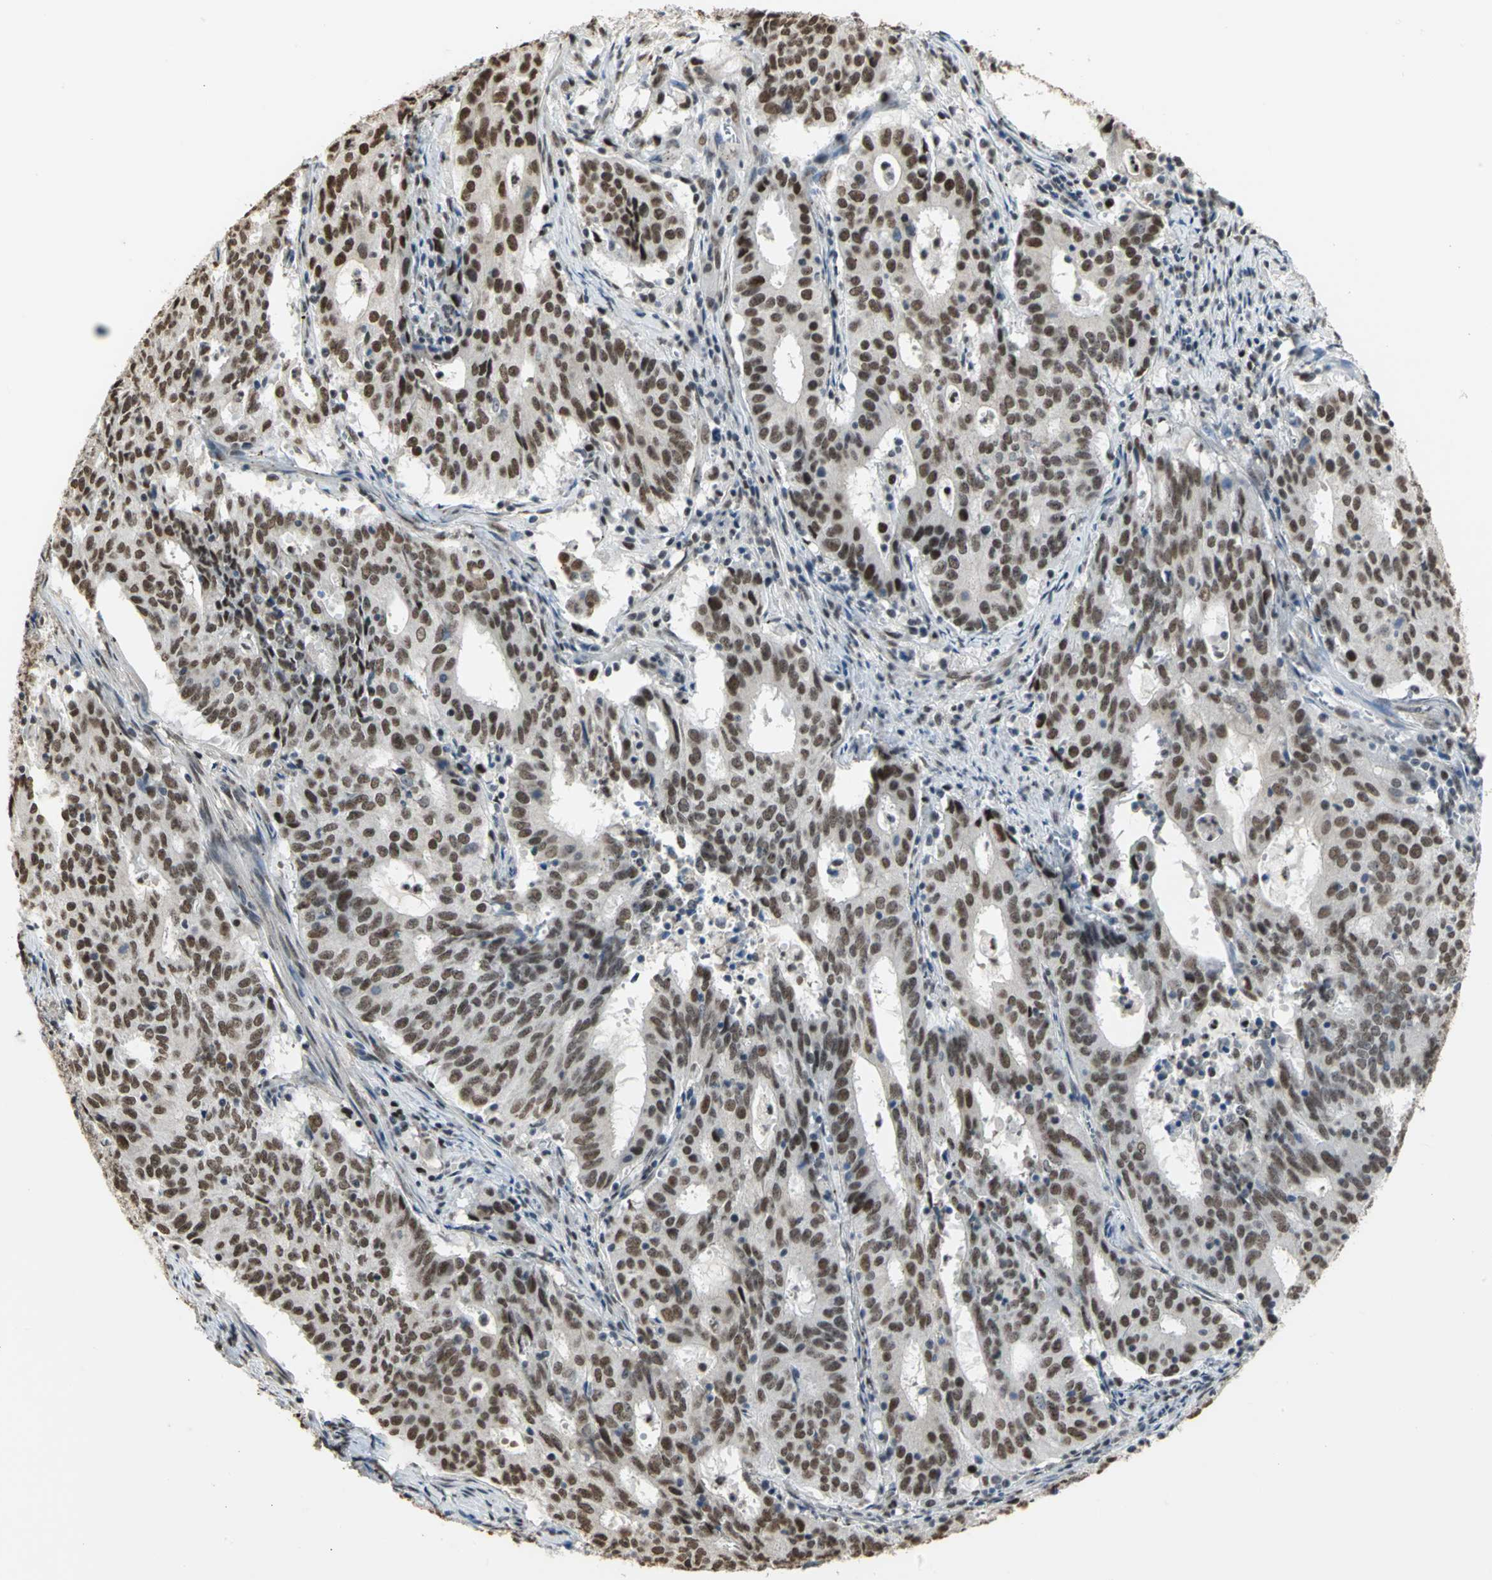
{"staining": {"intensity": "strong", "quantity": ">75%", "location": "nuclear"}, "tissue": "cervical cancer", "cell_type": "Tumor cells", "image_type": "cancer", "snomed": [{"axis": "morphology", "description": "Adenocarcinoma, NOS"}, {"axis": "topography", "description": "Cervix"}], "caption": "Cervical cancer (adenocarcinoma) was stained to show a protein in brown. There is high levels of strong nuclear staining in about >75% of tumor cells.", "gene": "CCDC88C", "patient": {"sex": "female", "age": 44}}